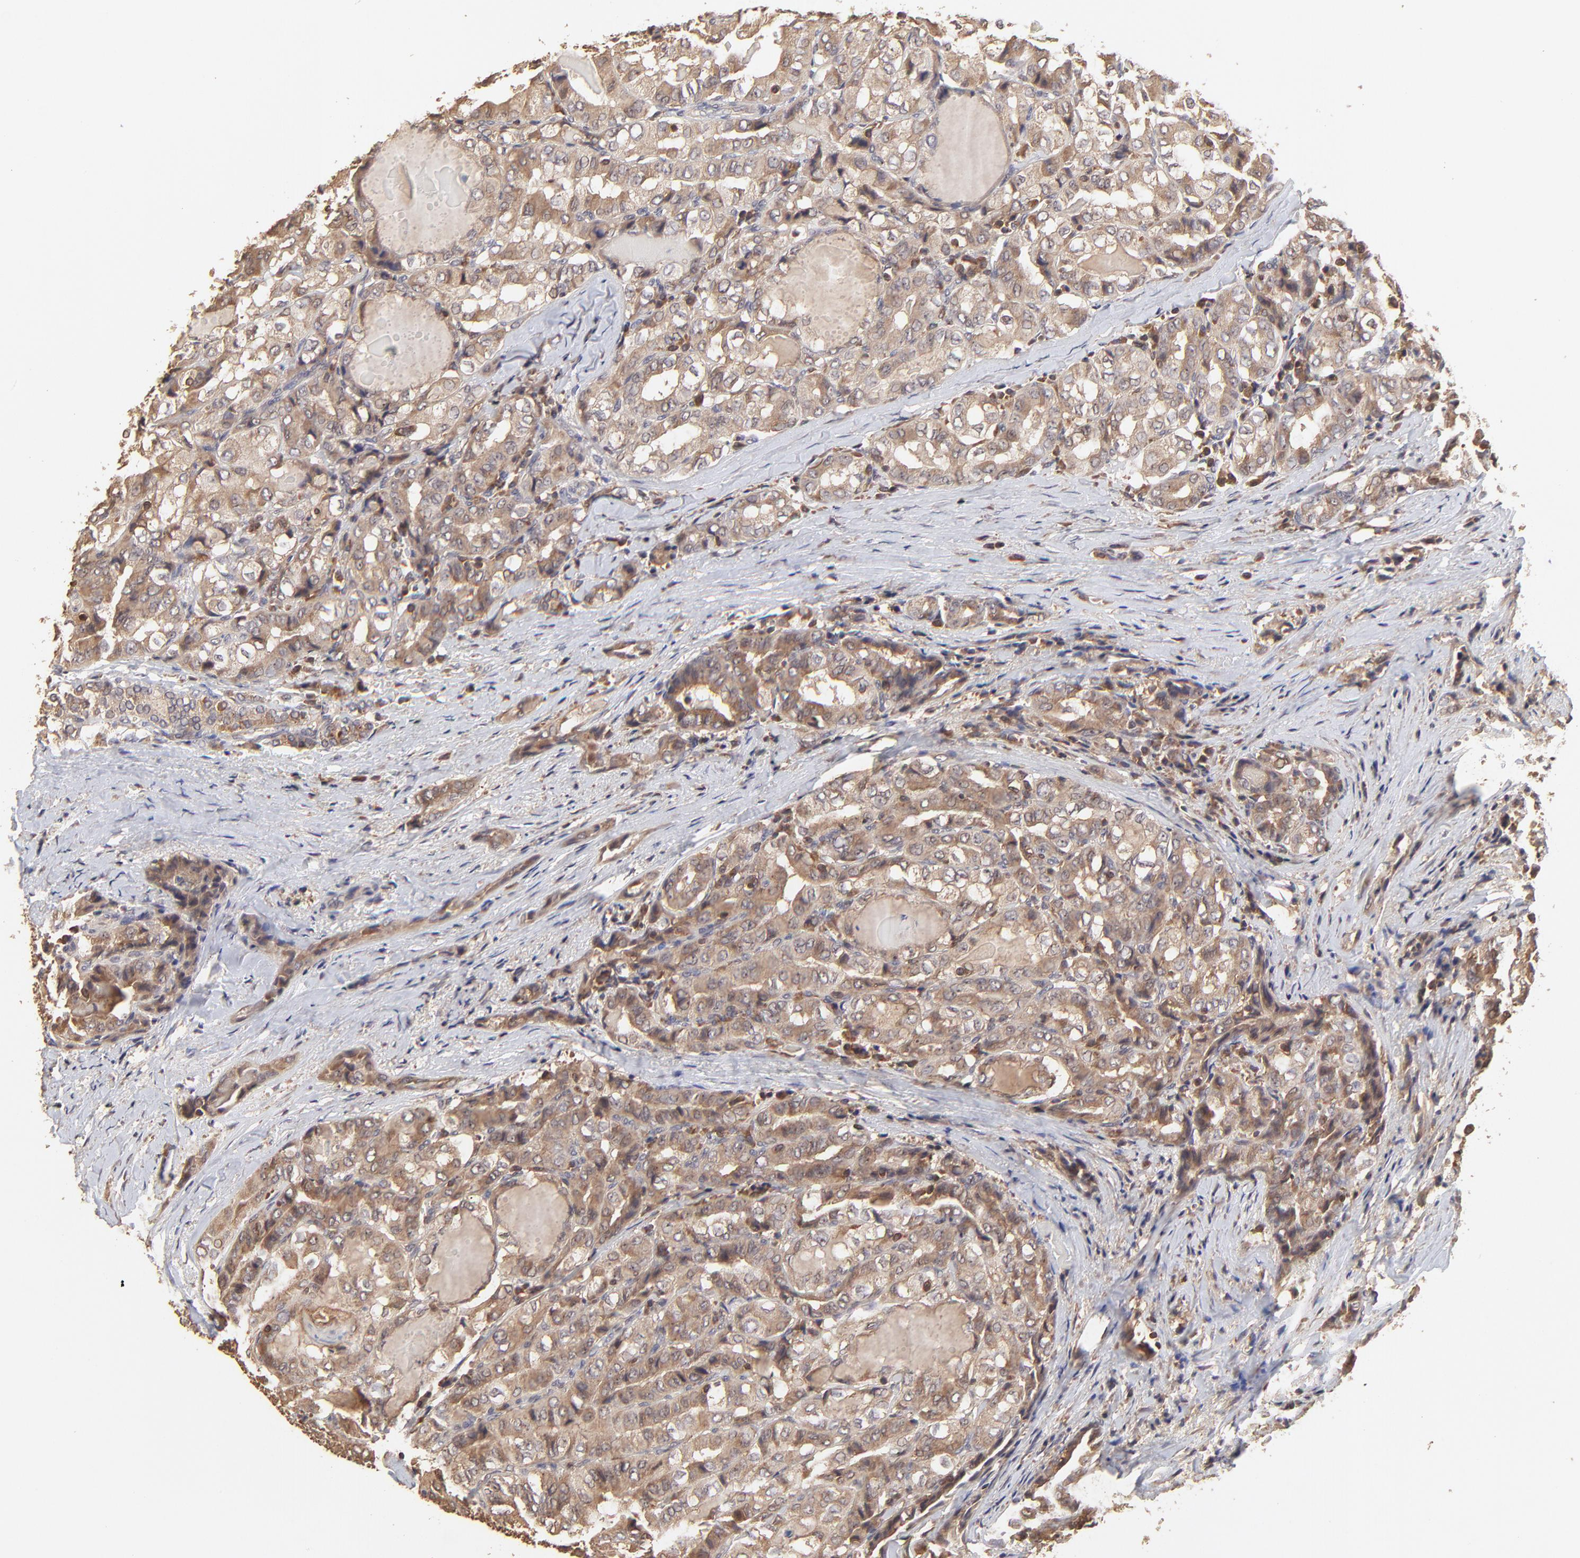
{"staining": {"intensity": "moderate", "quantity": ">75%", "location": "cytoplasmic/membranous"}, "tissue": "thyroid cancer", "cell_type": "Tumor cells", "image_type": "cancer", "snomed": [{"axis": "morphology", "description": "Papillary adenocarcinoma, NOS"}, {"axis": "topography", "description": "Thyroid gland"}], "caption": "About >75% of tumor cells in thyroid cancer (papillary adenocarcinoma) demonstrate moderate cytoplasmic/membranous protein expression as visualized by brown immunohistochemical staining.", "gene": "STON2", "patient": {"sex": "female", "age": 71}}